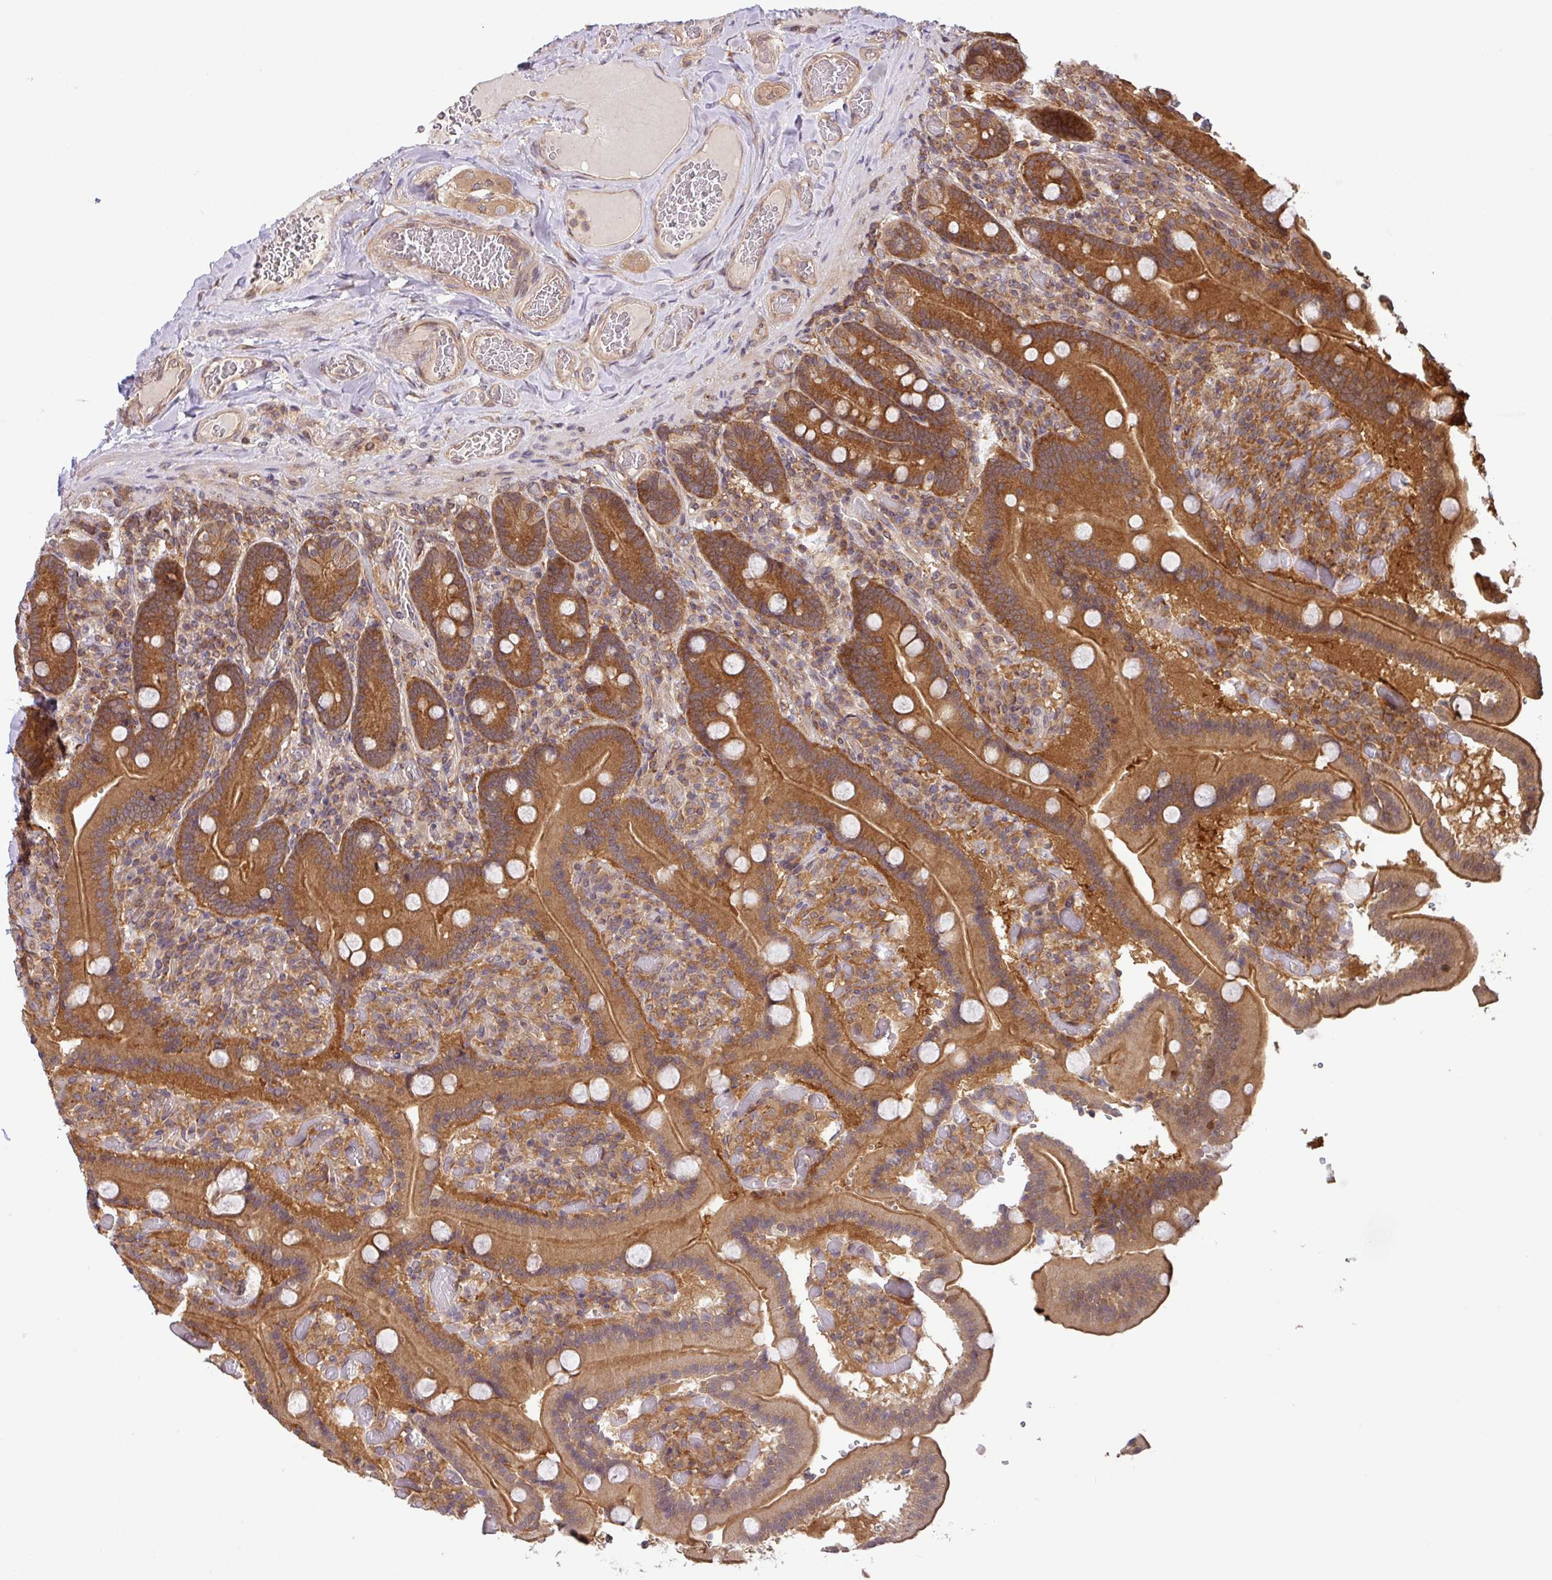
{"staining": {"intensity": "moderate", "quantity": ">75%", "location": "cytoplasmic/membranous"}, "tissue": "duodenum", "cell_type": "Glandular cells", "image_type": "normal", "snomed": [{"axis": "morphology", "description": "Normal tissue, NOS"}, {"axis": "topography", "description": "Duodenum"}], "caption": "Glandular cells show moderate cytoplasmic/membranous expression in approximately >75% of cells in benign duodenum.", "gene": "SHB", "patient": {"sex": "female", "age": 62}}